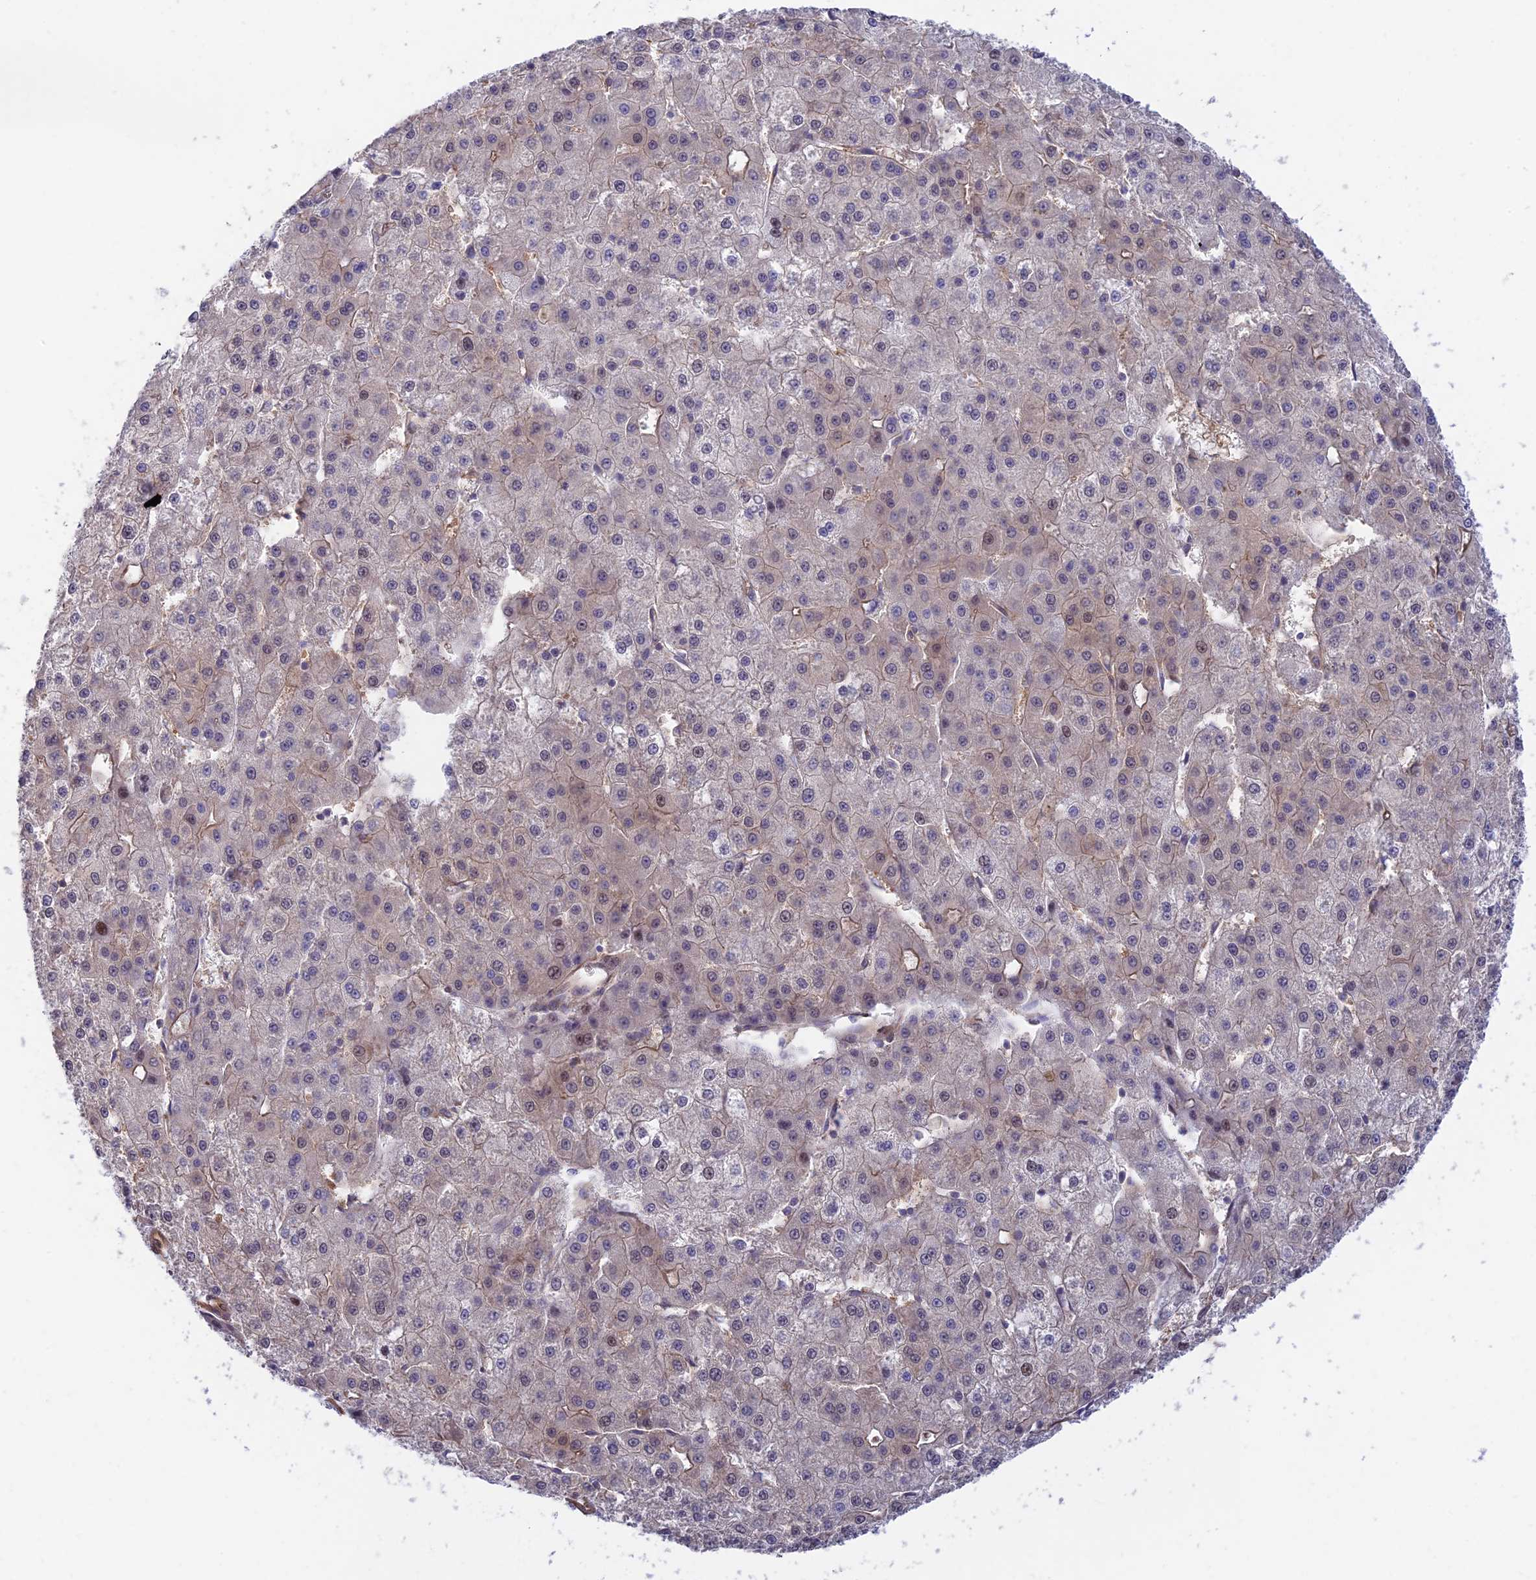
{"staining": {"intensity": "moderate", "quantity": "<25%", "location": "nuclear"}, "tissue": "liver cancer", "cell_type": "Tumor cells", "image_type": "cancer", "snomed": [{"axis": "morphology", "description": "Carcinoma, Hepatocellular, NOS"}, {"axis": "topography", "description": "Liver"}], "caption": "A low amount of moderate nuclear positivity is present in approximately <25% of tumor cells in liver cancer tissue. Ihc stains the protein of interest in brown and the nuclei are stained blue.", "gene": "KCNAB1", "patient": {"sex": "male", "age": 47}}